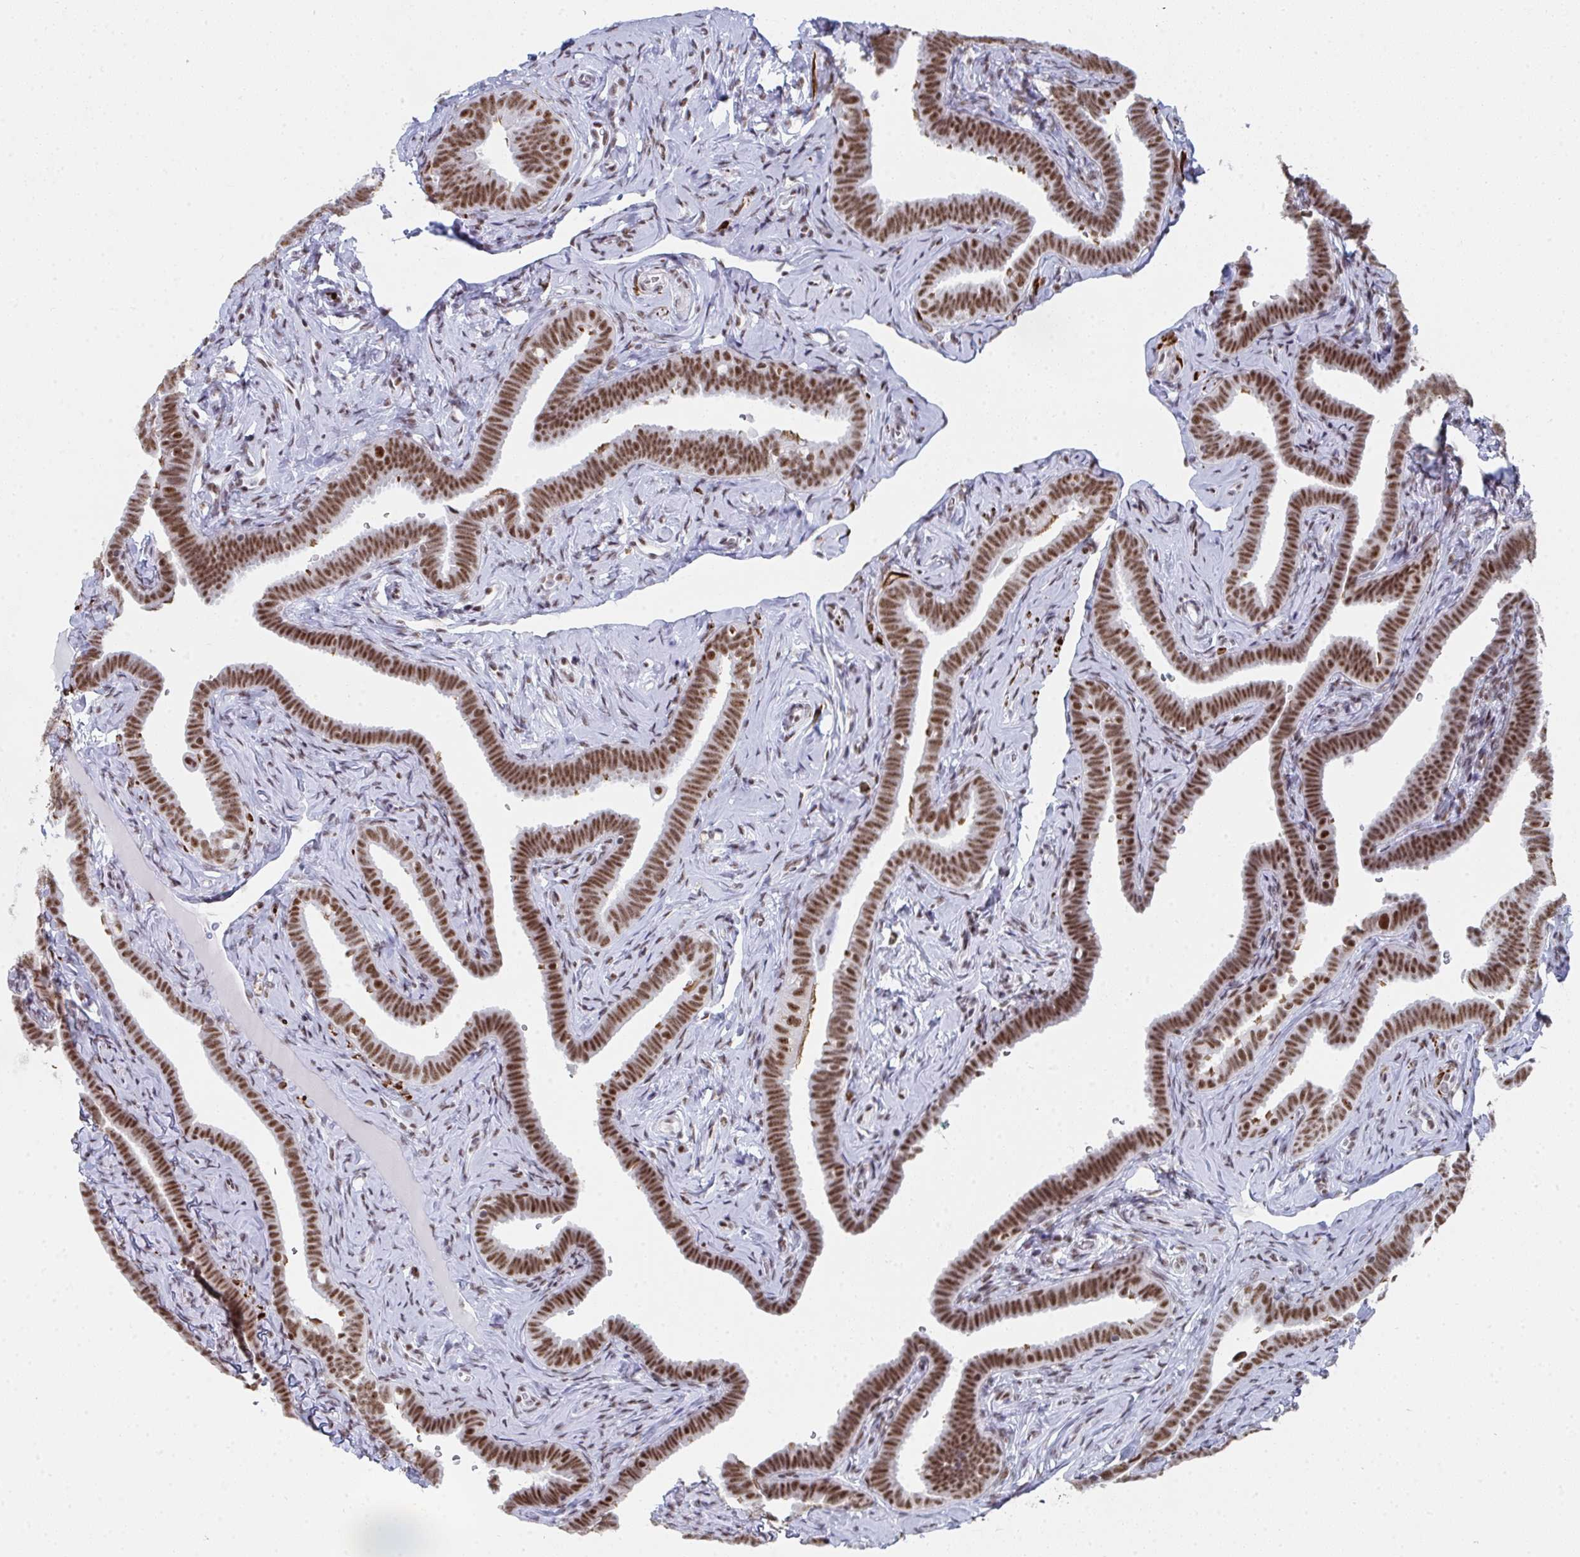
{"staining": {"intensity": "strong", "quantity": ">75%", "location": "cytoplasmic/membranous,nuclear"}, "tissue": "fallopian tube", "cell_type": "Glandular cells", "image_type": "normal", "snomed": [{"axis": "morphology", "description": "Normal tissue, NOS"}, {"axis": "topography", "description": "Fallopian tube"}], "caption": "A photomicrograph of fallopian tube stained for a protein demonstrates strong cytoplasmic/membranous,nuclear brown staining in glandular cells. The protein of interest is stained brown, and the nuclei are stained in blue (DAB (3,3'-diaminobenzidine) IHC with brightfield microscopy, high magnification).", "gene": "SNRNP70", "patient": {"sex": "female", "age": 69}}